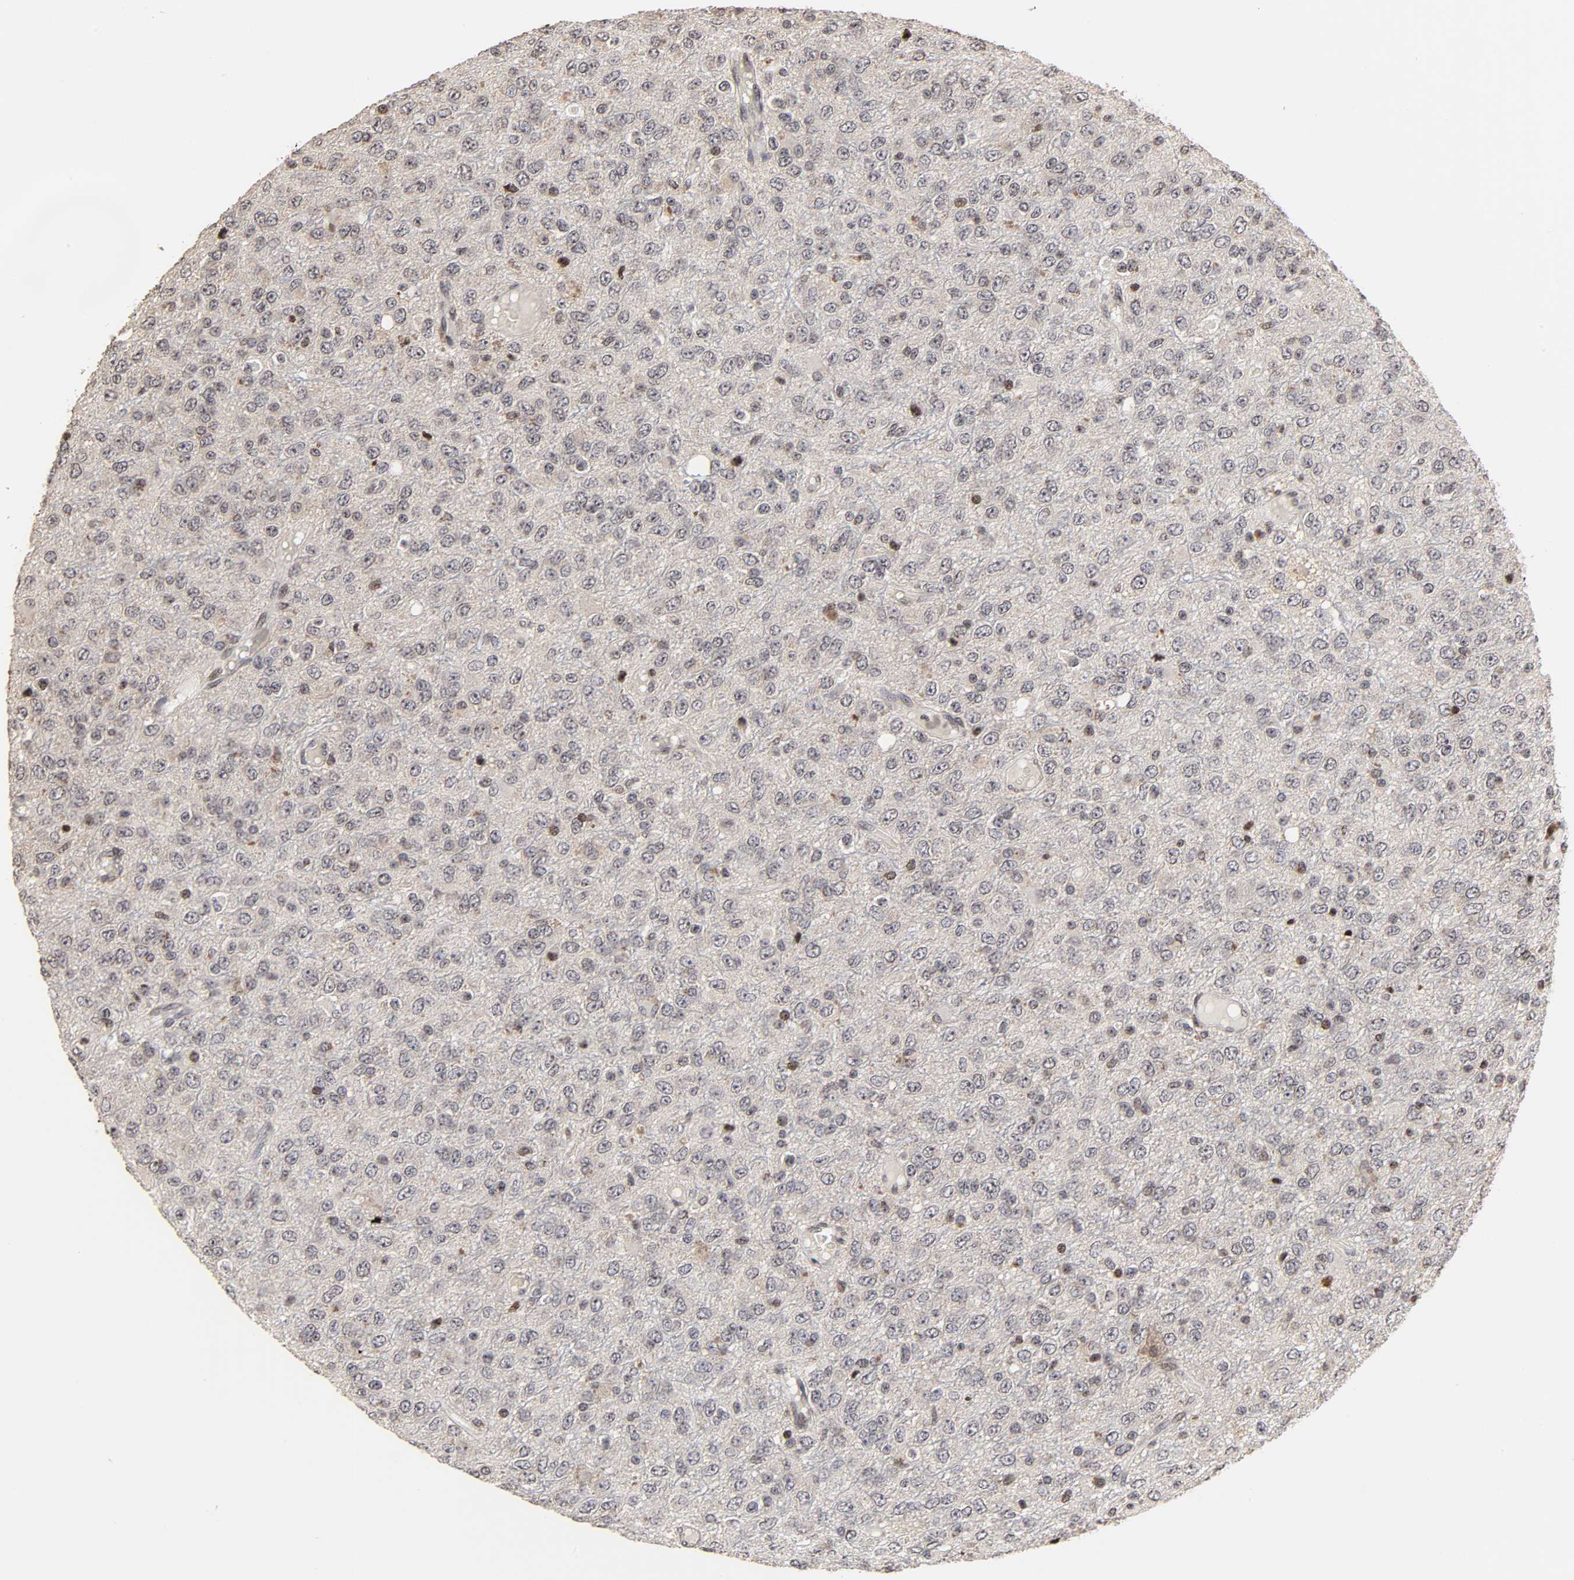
{"staining": {"intensity": "moderate", "quantity": "<25%", "location": "nuclear"}, "tissue": "glioma", "cell_type": "Tumor cells", "image_type": "cancer", "snomed": [{"axis": "morphology", "description": "Glioma, malignant, High grade"}, {"axis": "topography", "description": "pancreas cauda"}], "caption": "DAB immunohistochemical staining of glioma displays moderate nuclear protein positivity in about <25% of tumor cells.", "gene": "ZNF473", "patient": {"sex": "male", "age": 60}}